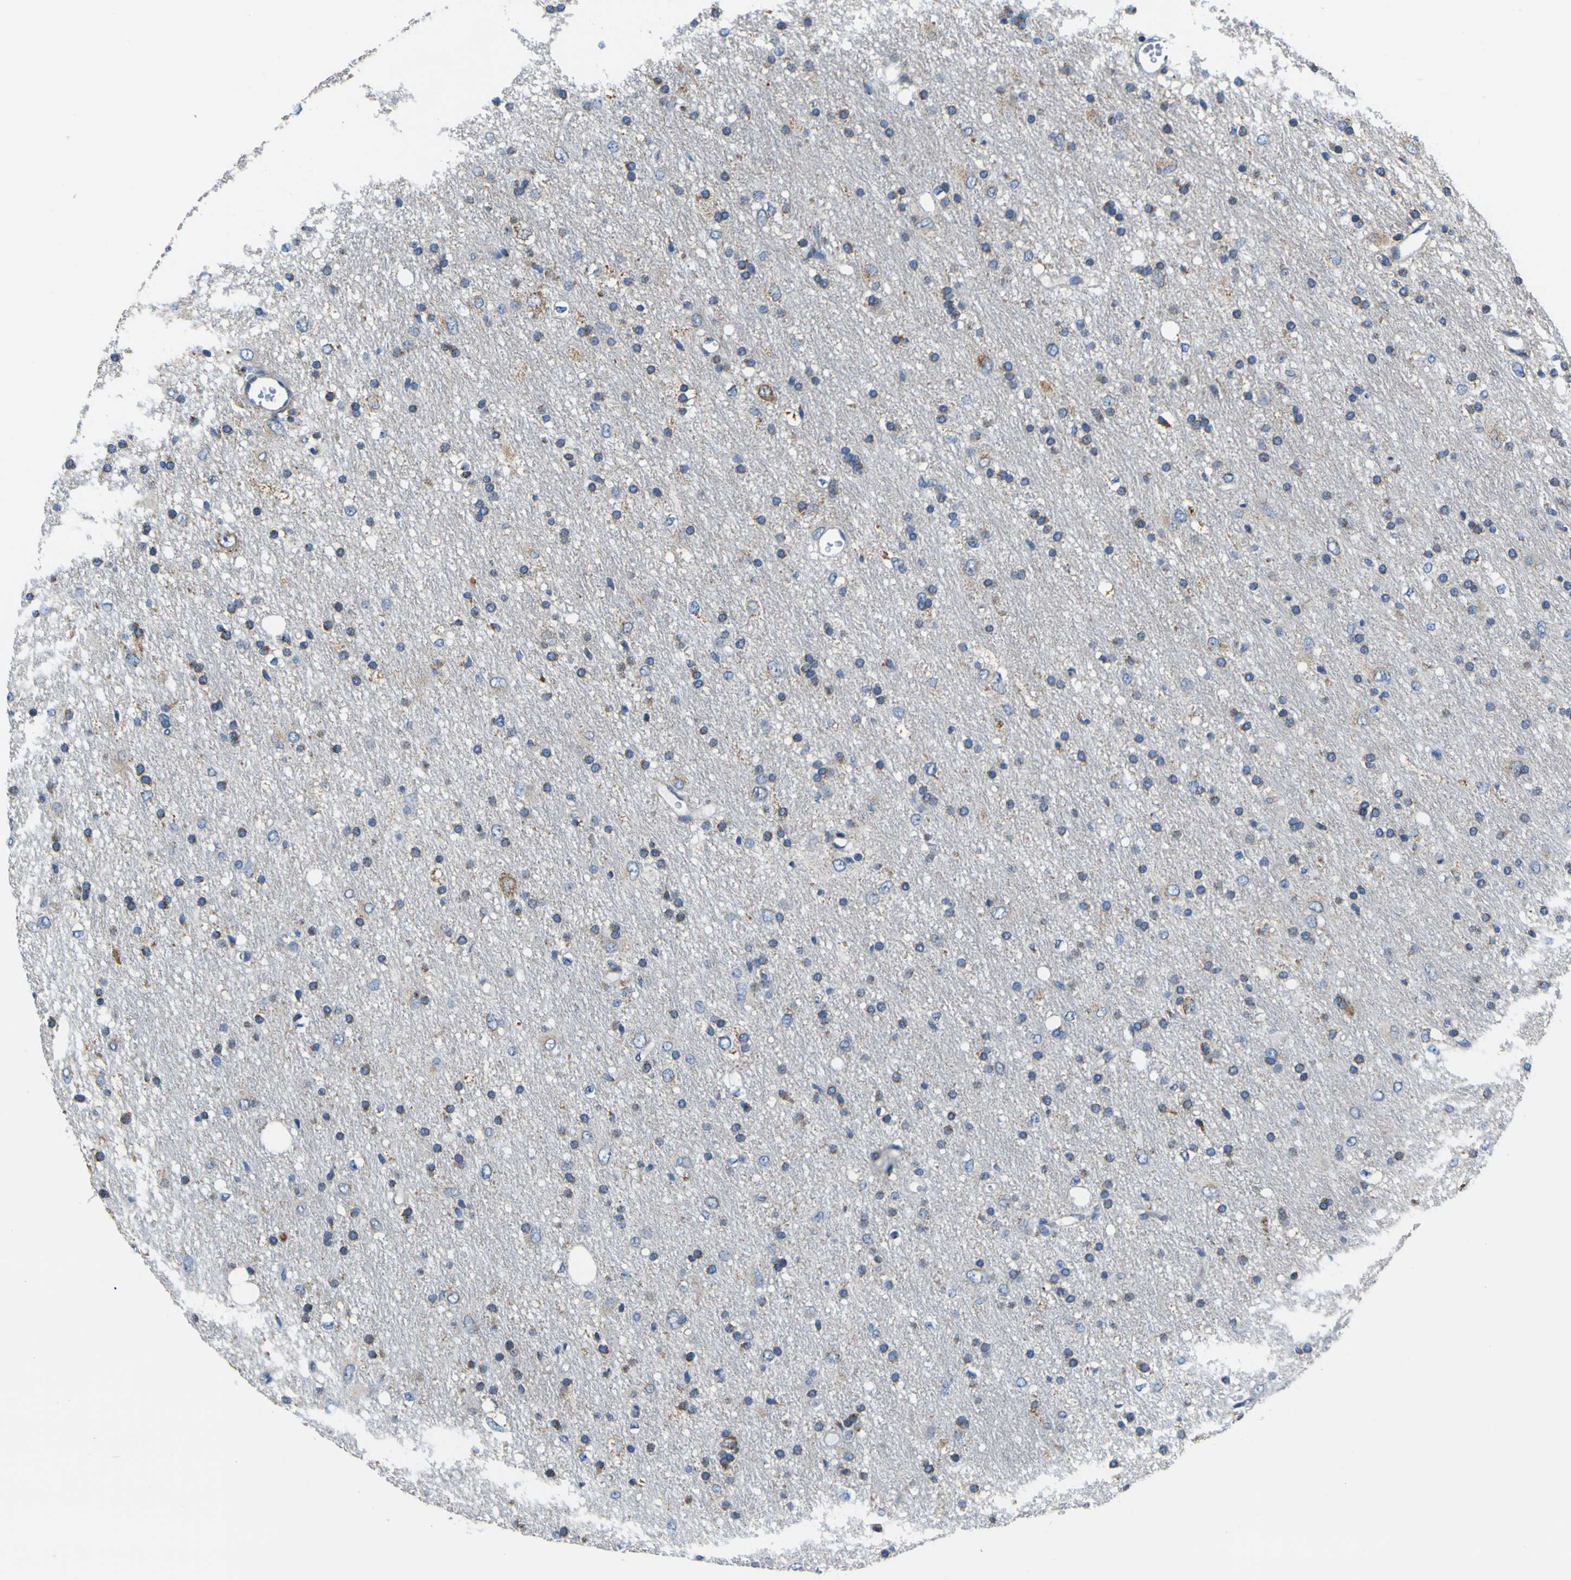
{"staining": {"intensity": "moderate", "quantity": "<25%", "location": "cytoplasmic/membranous"}, "tissue": "glioma", "cell_type": "Tumor cells", "image_type": "cancer", "snomed": [{"axis": "morphology", "description": "Glioma, malignant, Low grade"}, {"axis": "topography", "description": "Brain"}], "caption": "A histopathology image of human malignant glioma (low-grade) stained for a protein displays moderate cytoplasmic/membranous brown staining in tumor cells.", "gene": "LRP4", "patient": {"sex": "male", "age": 77}}